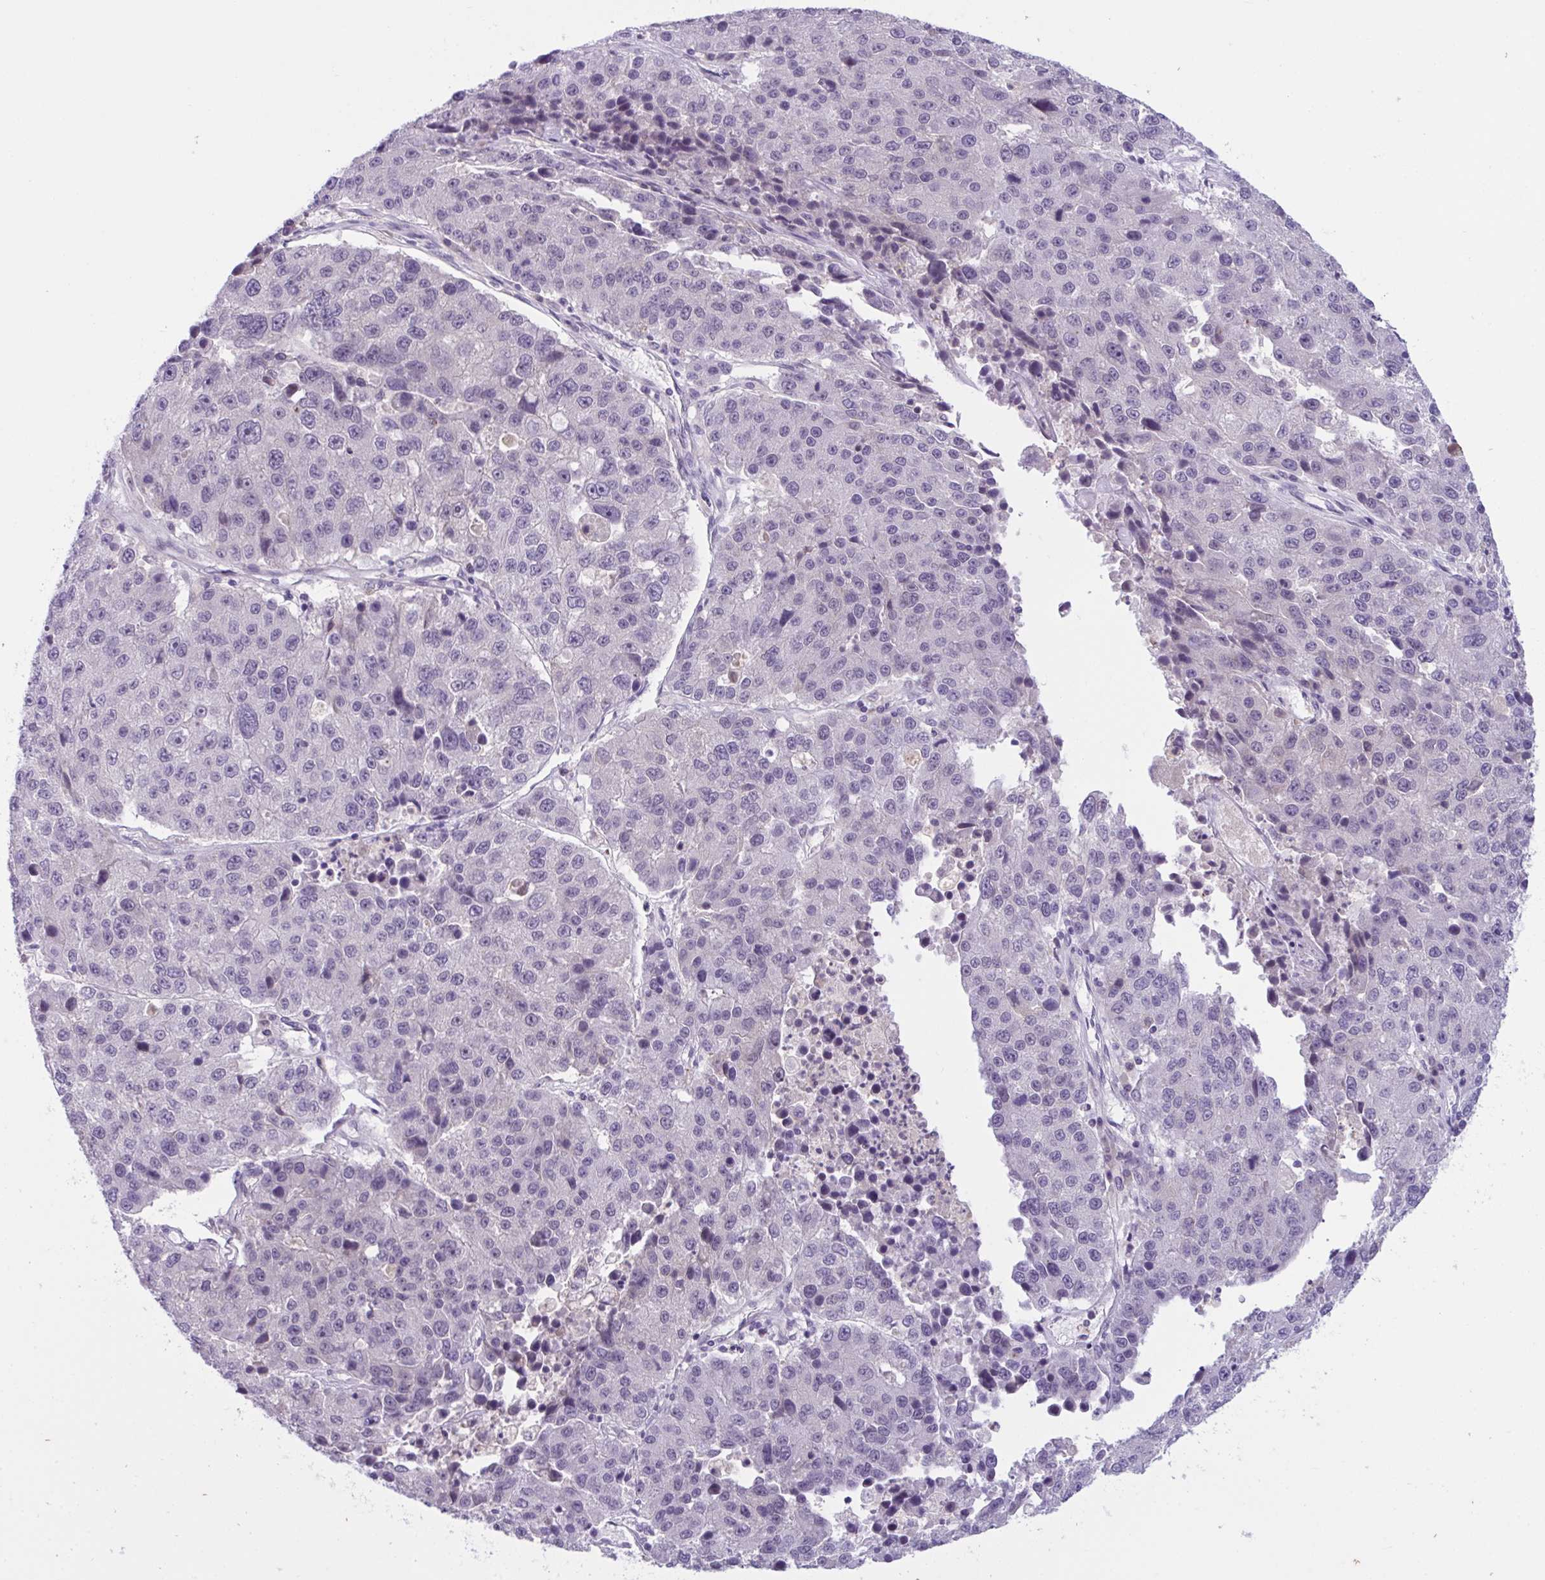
{"staining": {"intensity": "negative", "quantity": "none", "location": "none"}, "tissue": "stomach cancer", "cell_type": "Tumor cells", "image_type": "cancer", "snomed": [{"axis": "morphology", "description": "Adenocarcinoma, NOS"}, {"axis": "topography", "description": "Stomach"}], "caption": "IHC image of neoplastic tissue: human stomach cancer (adenocarcinoma) stained with DAB (3,3'-diaminobenzidine) displays no significant protein staining in tumor cells.", "gene": "WNT9B", "patient": {"sex": "male", "age": 71}}